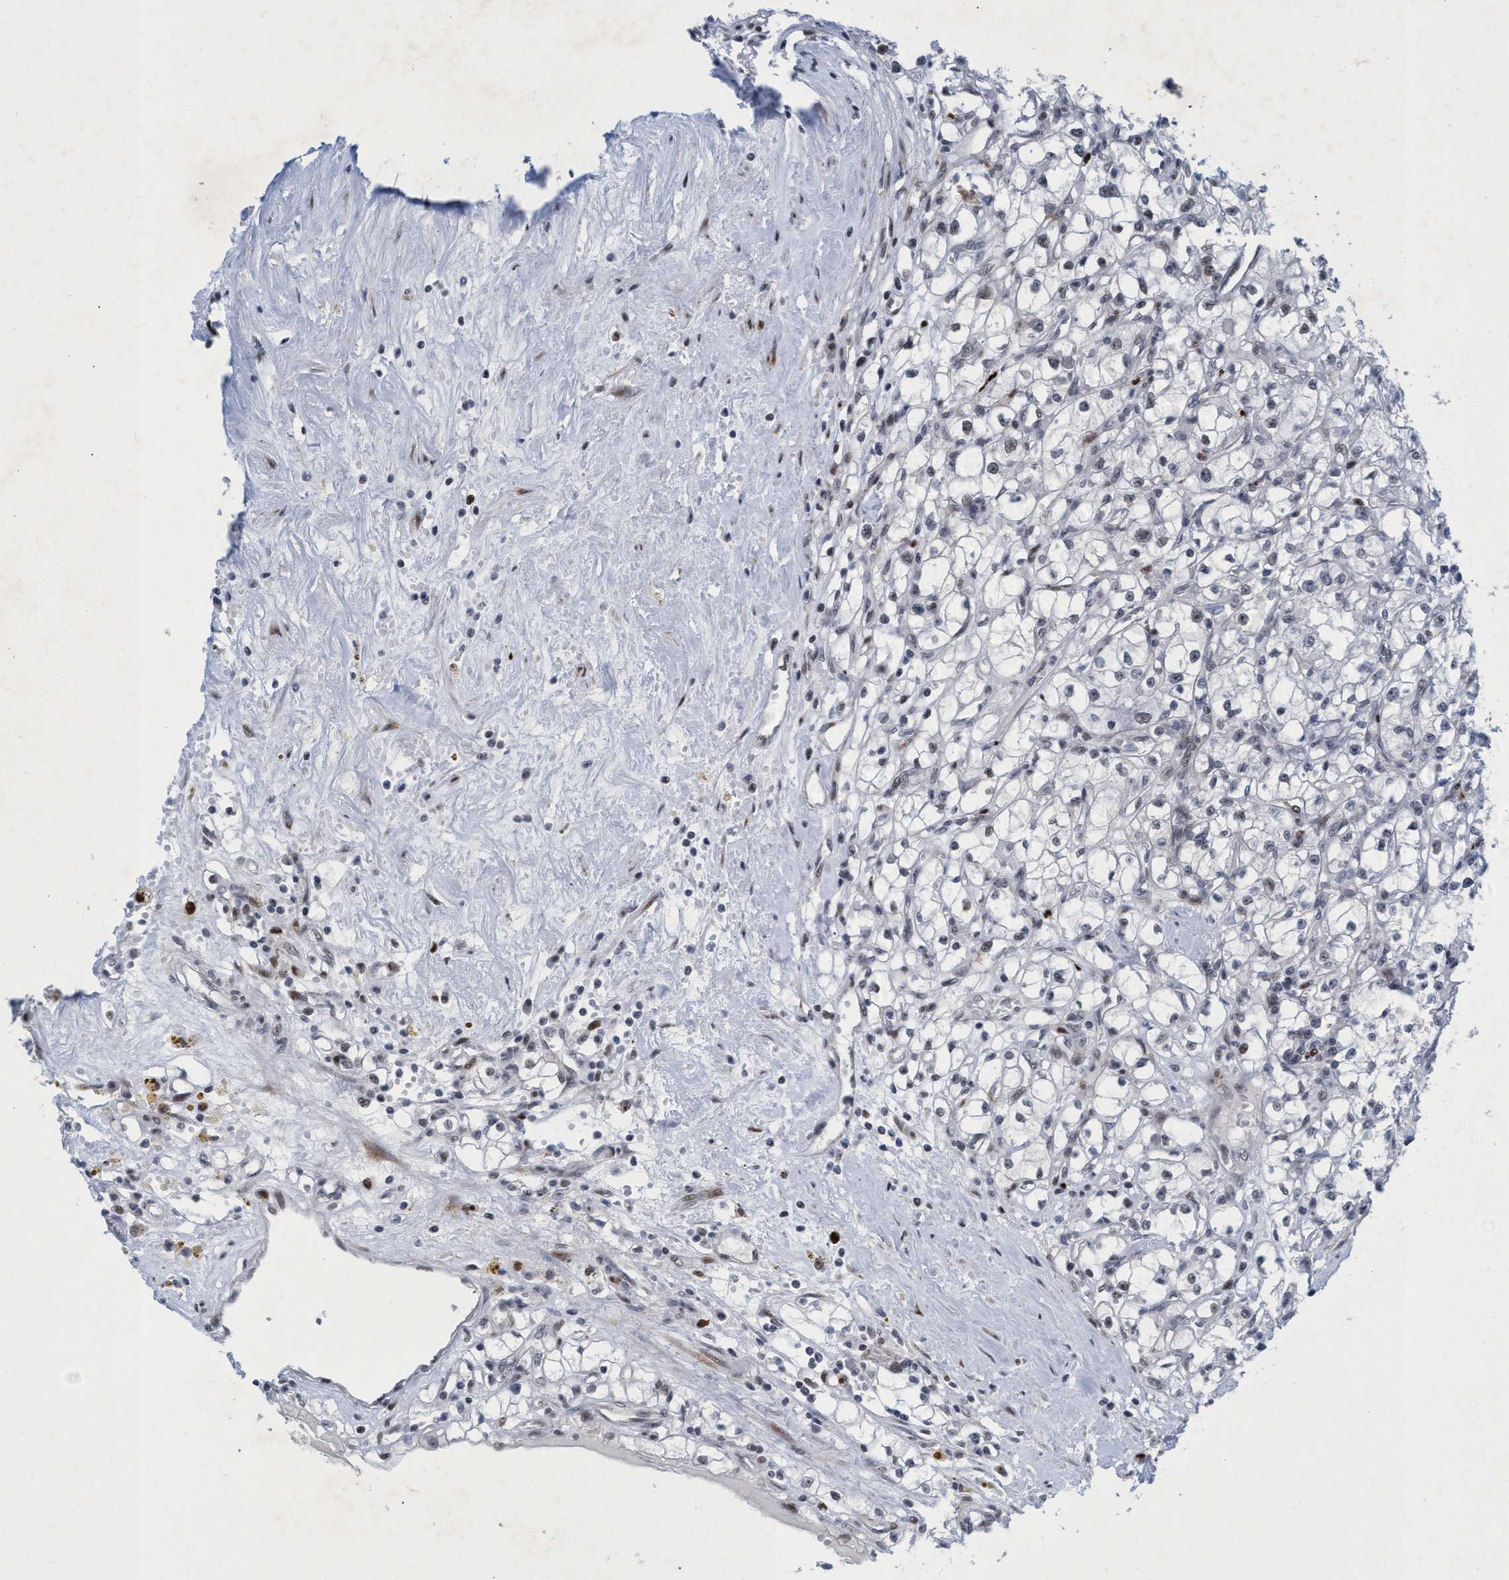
{"staining": {"intensity": "weak", "quantity": "<25%", "location": "nuclear"}, "tissue": "renal cancer", "cell_type": "Tumor cells", "image_type": "cancer", "snomed": [{"axis": "morphology", "description": "Adenocarcinoma, NOS"}, {"axis": "topography", "description": "Kidney"}], "caption": "This is an IHC histopathology image of human renal adenocarcinoma. There is no positivity in tumor cells.", "gene": "CWC27", "patient": {"sex": "male", "age": 56}}